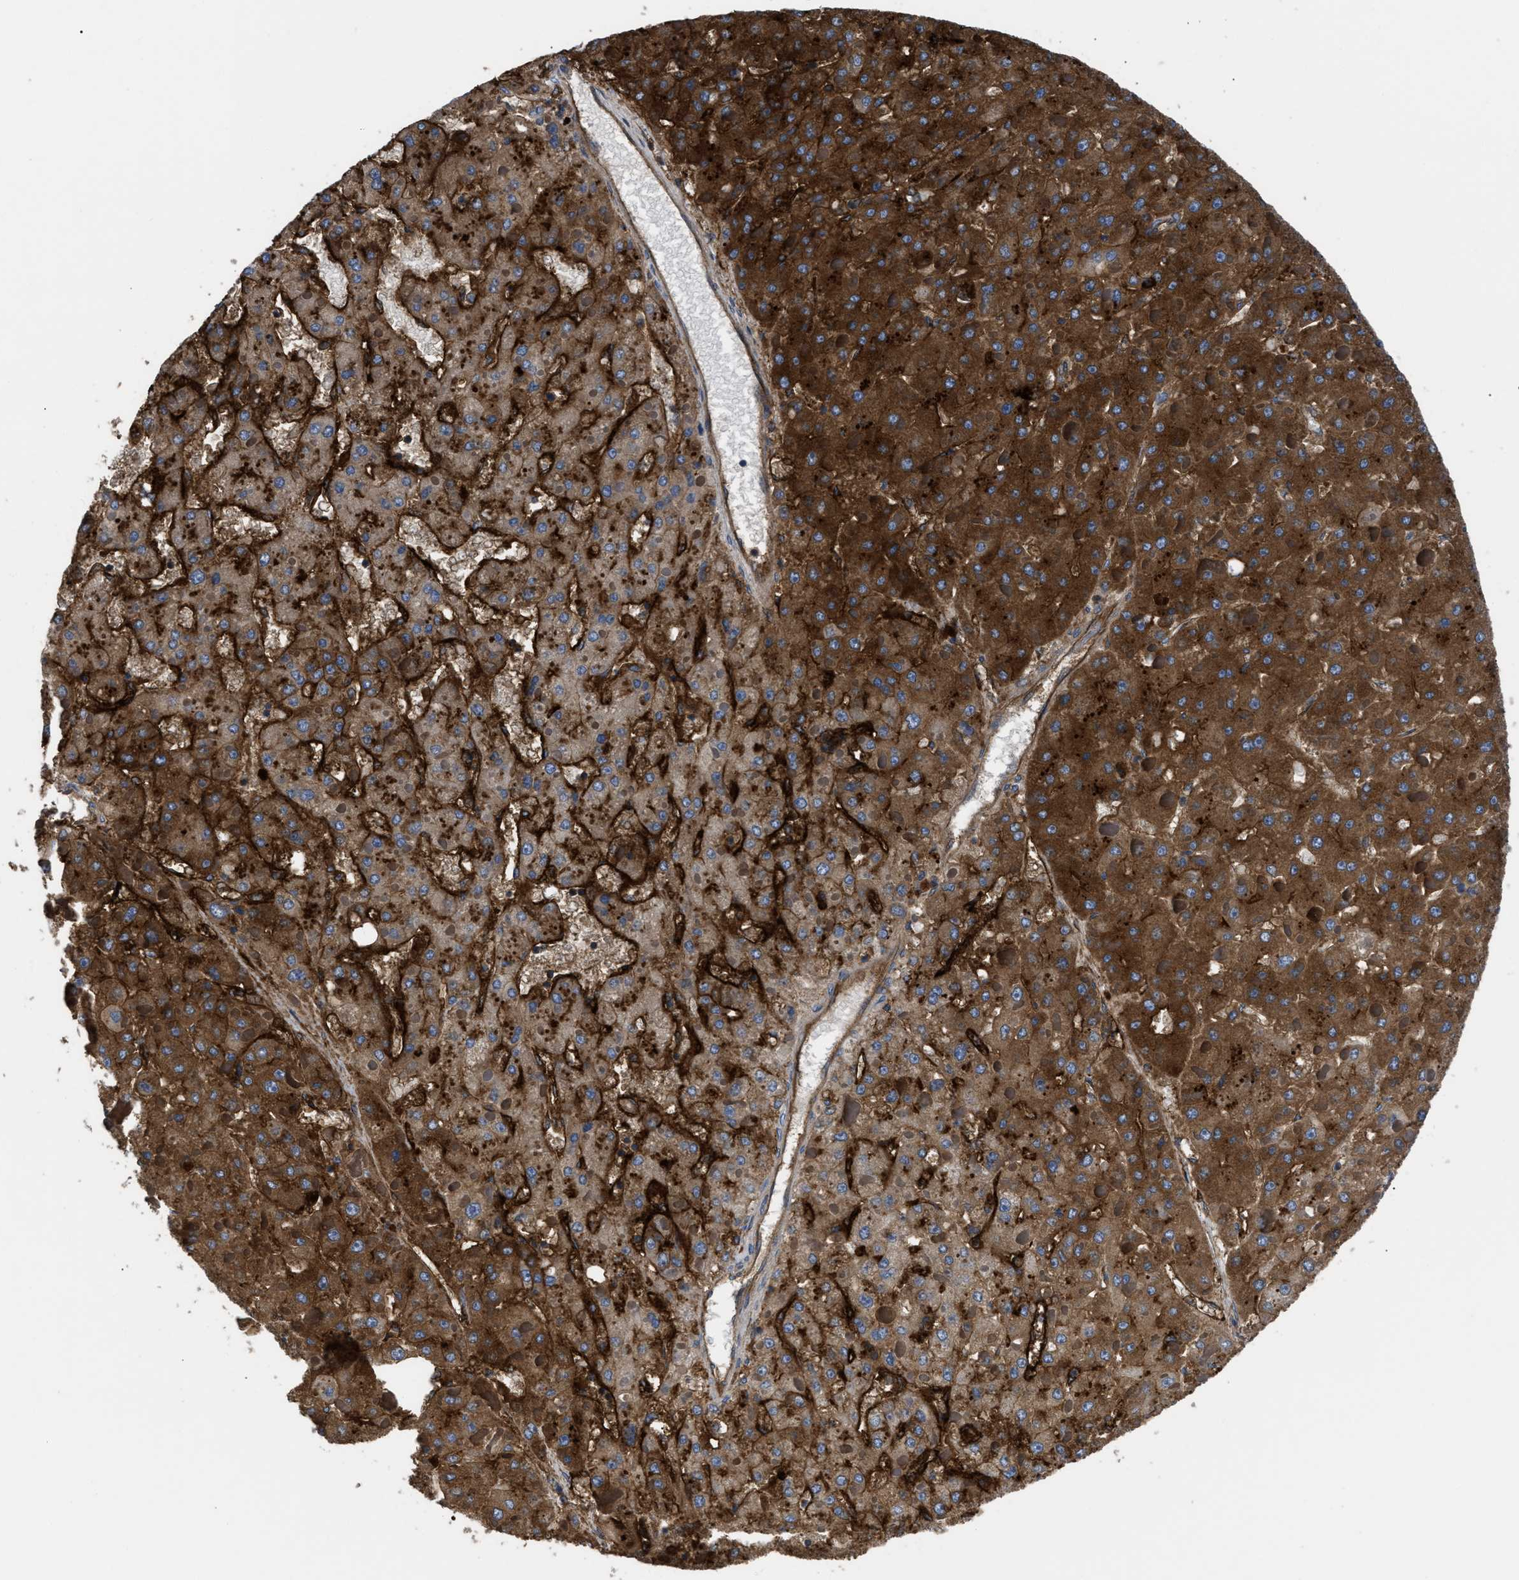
{"staining": {"intensity": "strong", "quantity": ">75%", "location": "cytoplasmic/membranous"}, "tissue": "liver cancer", "cell_type": "Tumor cells", "image_type": "cancer", "snomed": [{"axis": "morphology", "description": "Carcinoma, Hepatocellular, NOS"}, {"axis": "topography", "description": "Liver"}], "caption": "Liver hepatocellular carcinoma stained with a protein marker reveals strong staining in tumor cells.", "gene": "NT5E", "patient": {"sex": "female", "age": 73}}